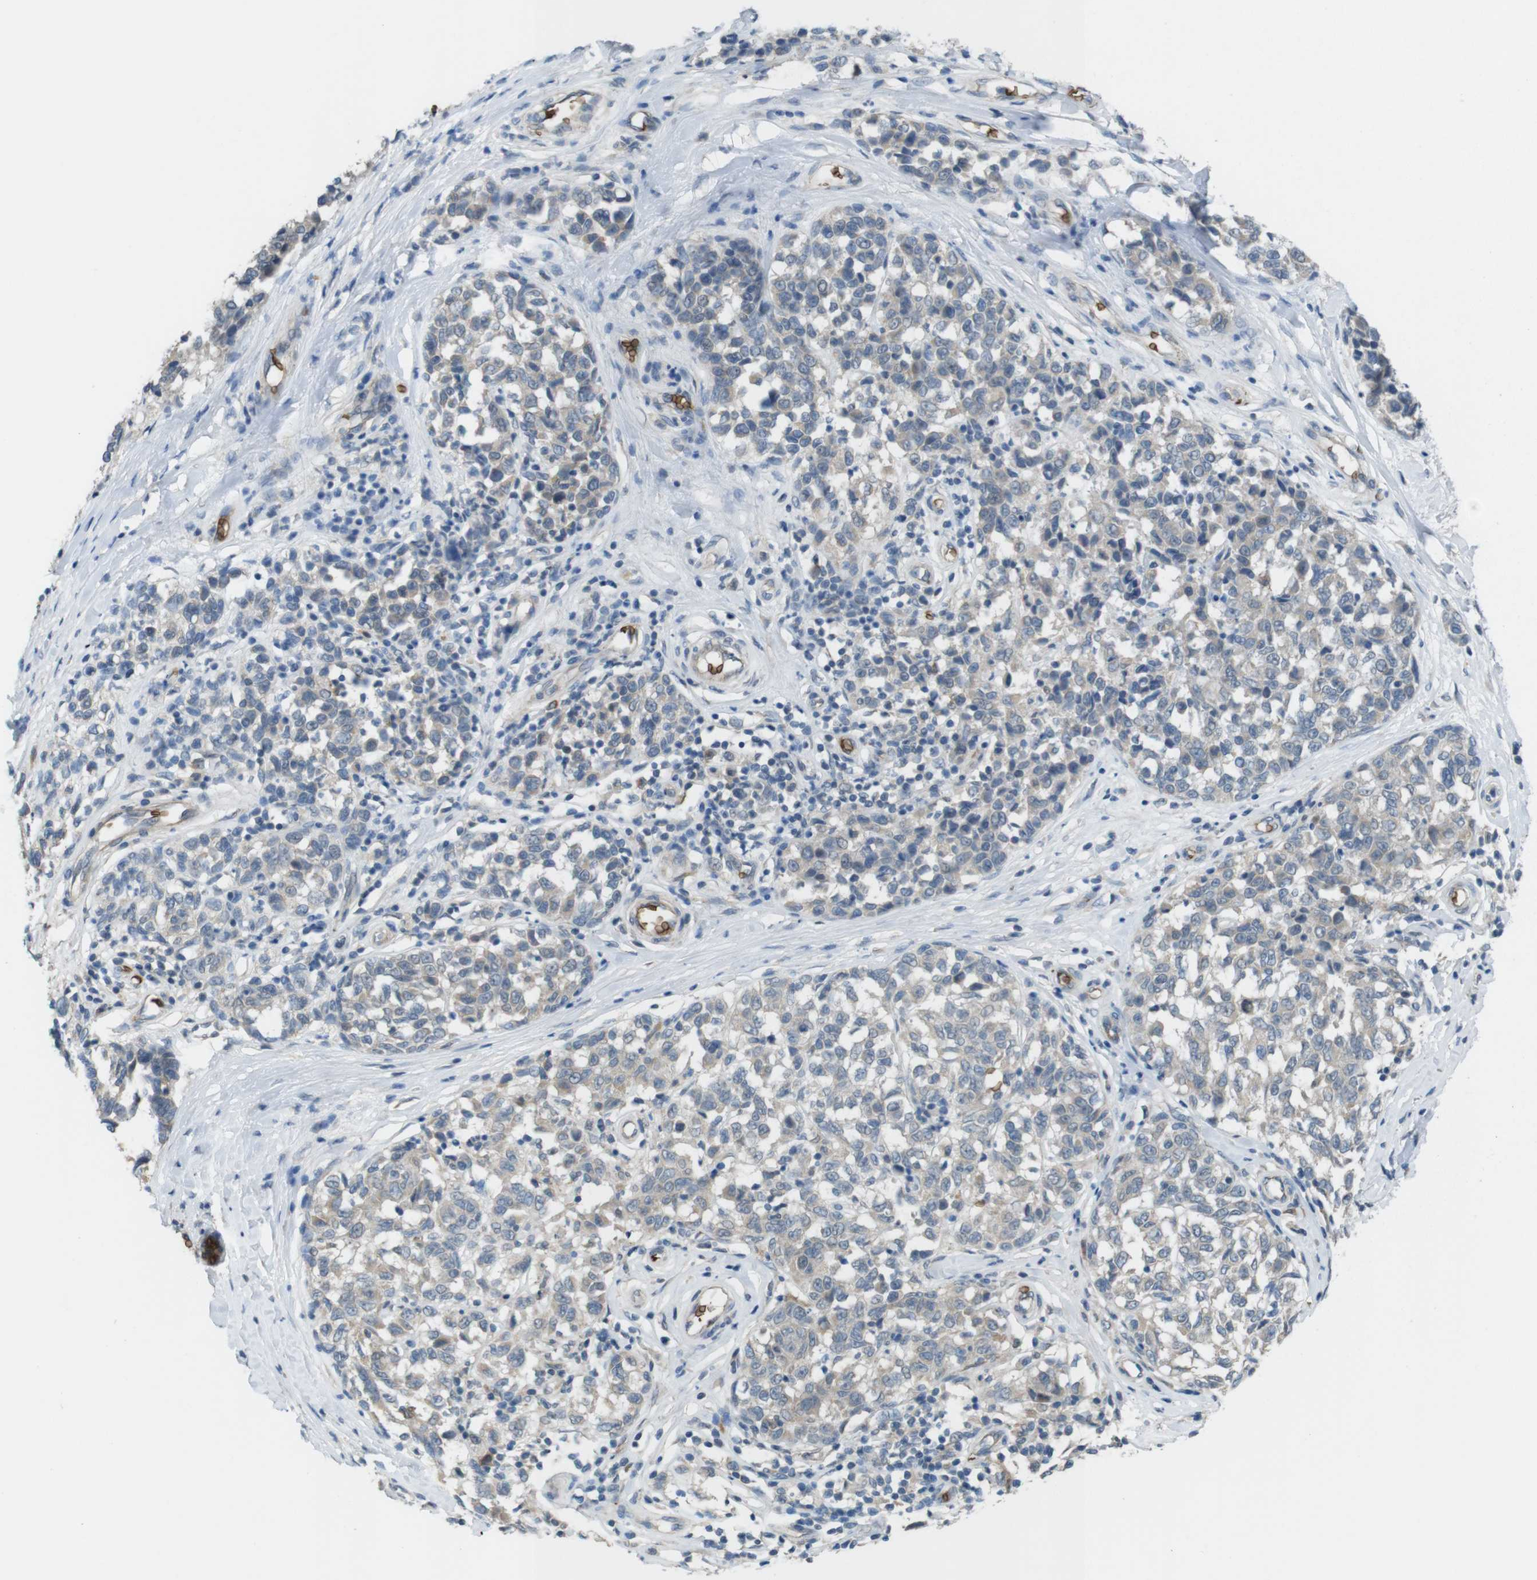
{"staining": {"intensity": "weak", "quantity": ">75%", "location": "cytoplasmic/membranous"}, "tissue": "melanoma", "cell_type": "Tumor cells", "image_type": "cancer", "snomed": [{"axis": "morphology", "description": "Malignant melanoma, NOS"}, {"axis": "topography", "description": "Skin"}], "caption": "Melanoma tissue demonstrates weak cytoplasmic/membranous expression in approximately >75% of tumor cells", "gene": "GYPA", "patient": {"sex": "female", "age": 64}}